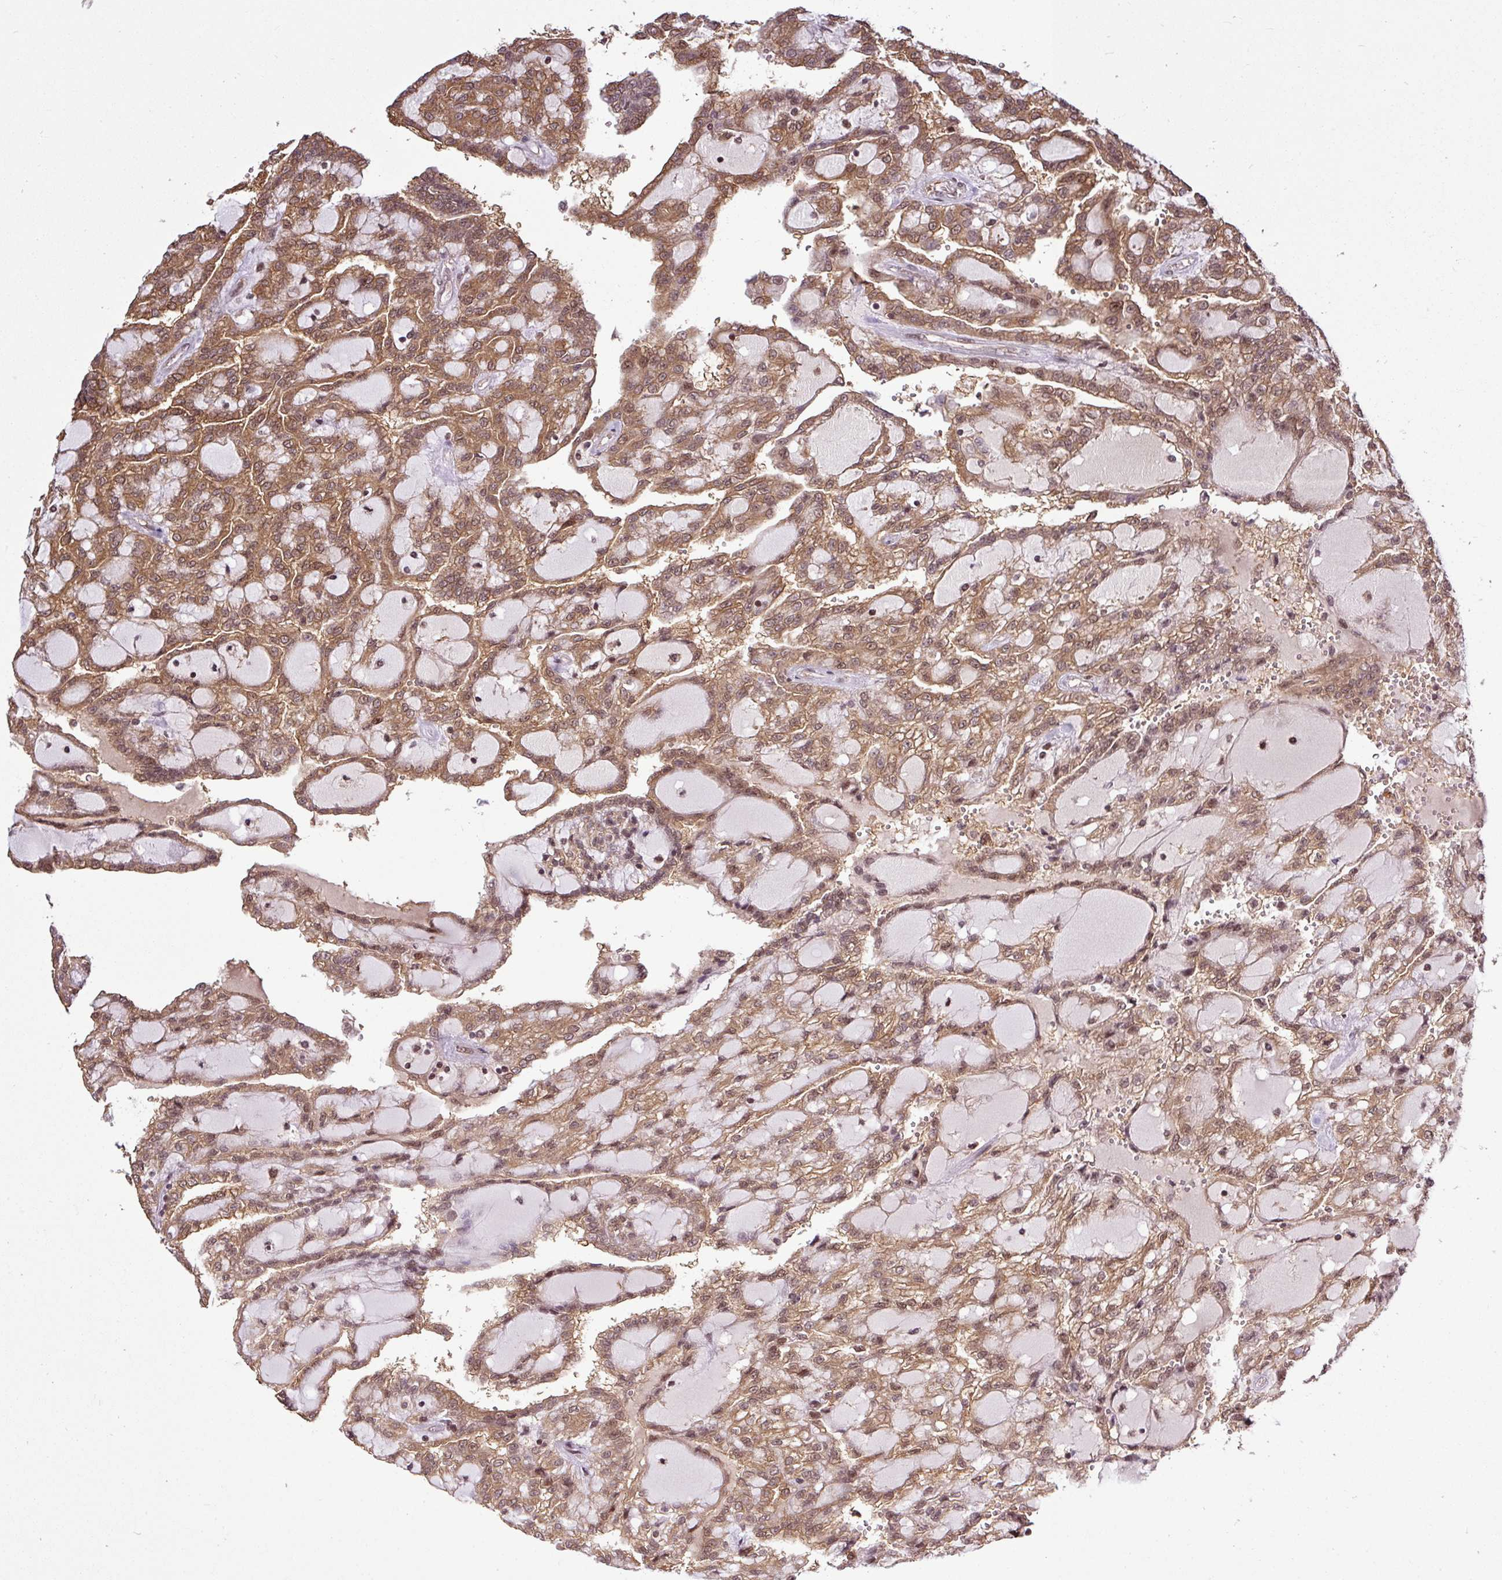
{"staining": {"intensity": "moderate", "quantity": ">75%", "location": "cytoplasmic/membranous,nuclear"}, "tissue": "renal cancer", "cell_type": "Tumor cells", "image_type": "cancer", "snomed": [{"axis": "morphology", "description": "Adenocarcinoma, NOS"}, {"axis": "topography", "description": "Kidney"}], "caption": "An image showing moderate cytoplasmic/membranous and nuclear expression in about >75% of tumor cells in renal cancer, as visualized by brown immunohistochemical staining.", "gene": "ITPKC", "patient": {"sex": "male", "age": 63}}